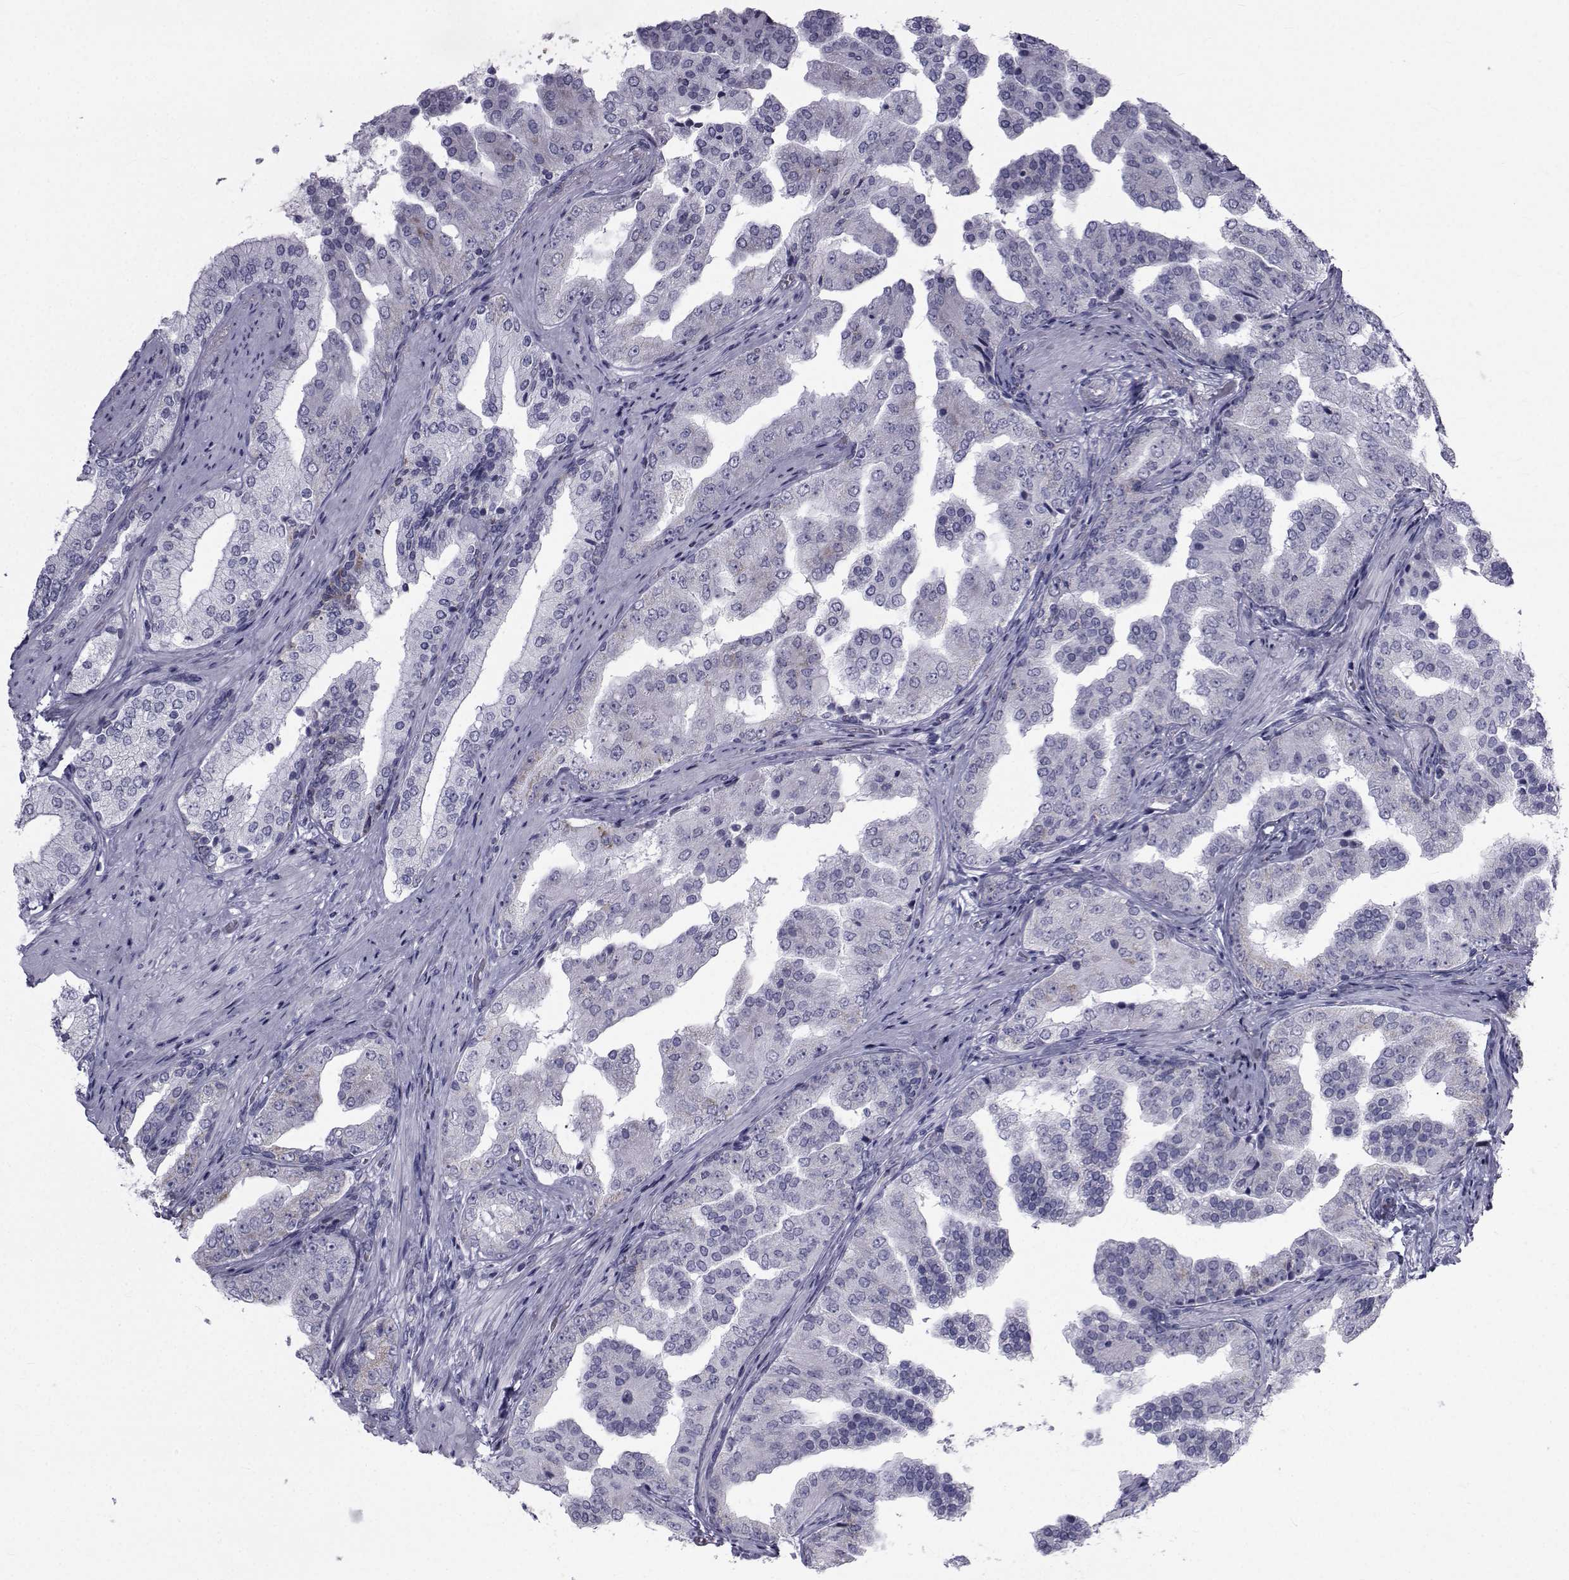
{"staining": {"intensity": "negative", "quantity": "none", "location": "none"}, "tissue": "prostate cancer", "cell_type": "Tumor cells", "image_type": "cancer", "snomed": [{"axis": "morphology", "description": "Adenocarcinoma, Low grade"}, {"axis": "topography", "description": "Prostate and seminal vesicle, NOS"}], "caption": "There is no significant staining in tumor cells of adenocarcinoma (low-grade) (prostate). (DAB (3,3'-diaminobenzidine) immunohistochemistry visualized using brightfield microscopy, high magnification).", "gene": "FDXR", "patient": {"sex": "male", "age": 61}}